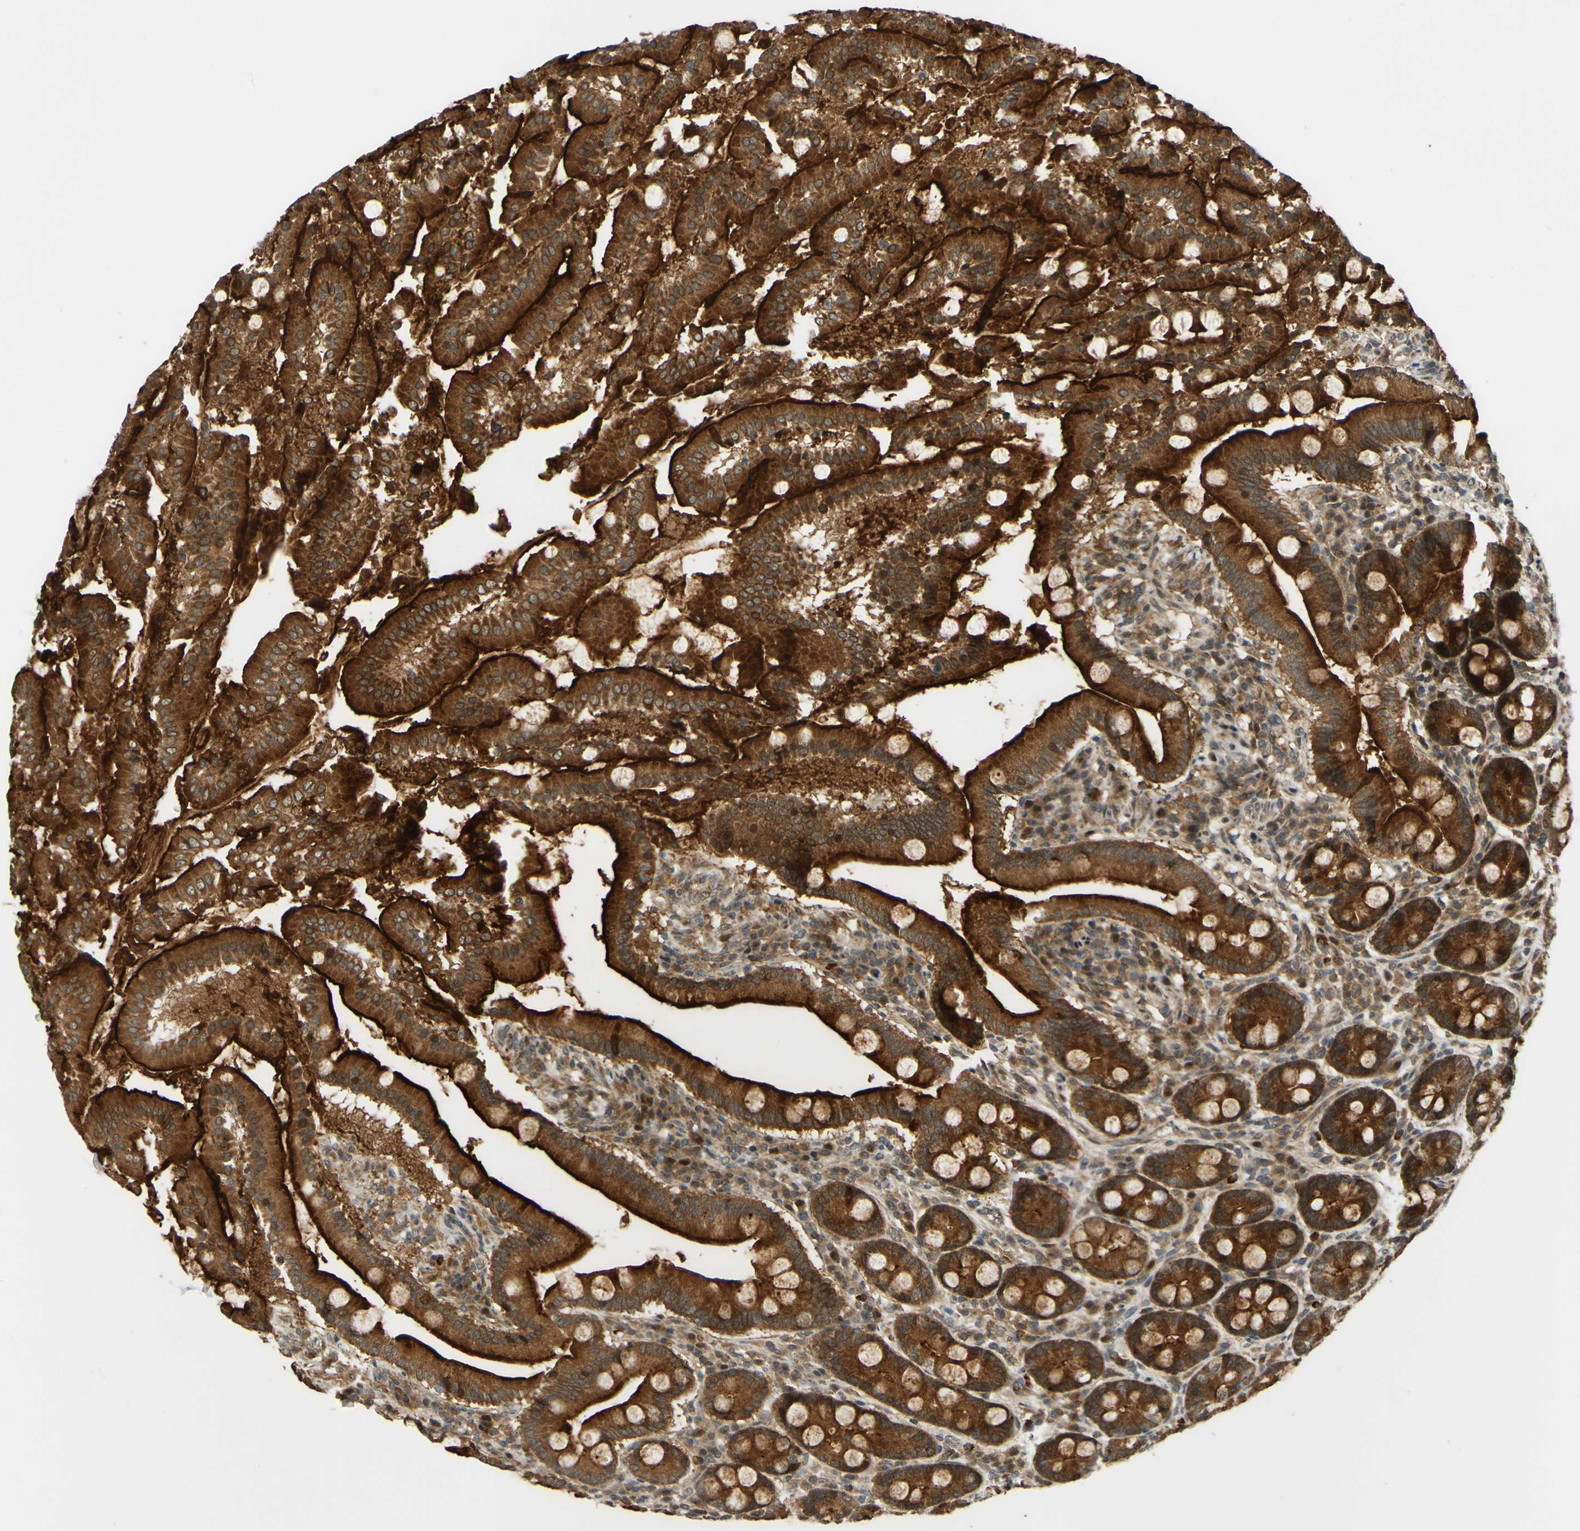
{"staining": {"intensity": "strong", "quantity": ">75%", "location": "cytoplasmic/membranous"}, "tissue": "duodenum", "cell_type": "Glandular cells", "image_type": "normal", "snomed": [{"axis": "morphology", "description": "Normal tissue, NOS"}, {"axis": "topography", "description": "Duodenum"}], "caption": "Strong cytoplasmic/membranous expression is seen in approximately >75% of glandular cells in benign duodenum. Ihc stains the protein of interest in brown and the nuclei are stained blue.", "gene": "ABCC8", "patient": {"sex": "male", "age": 50}}